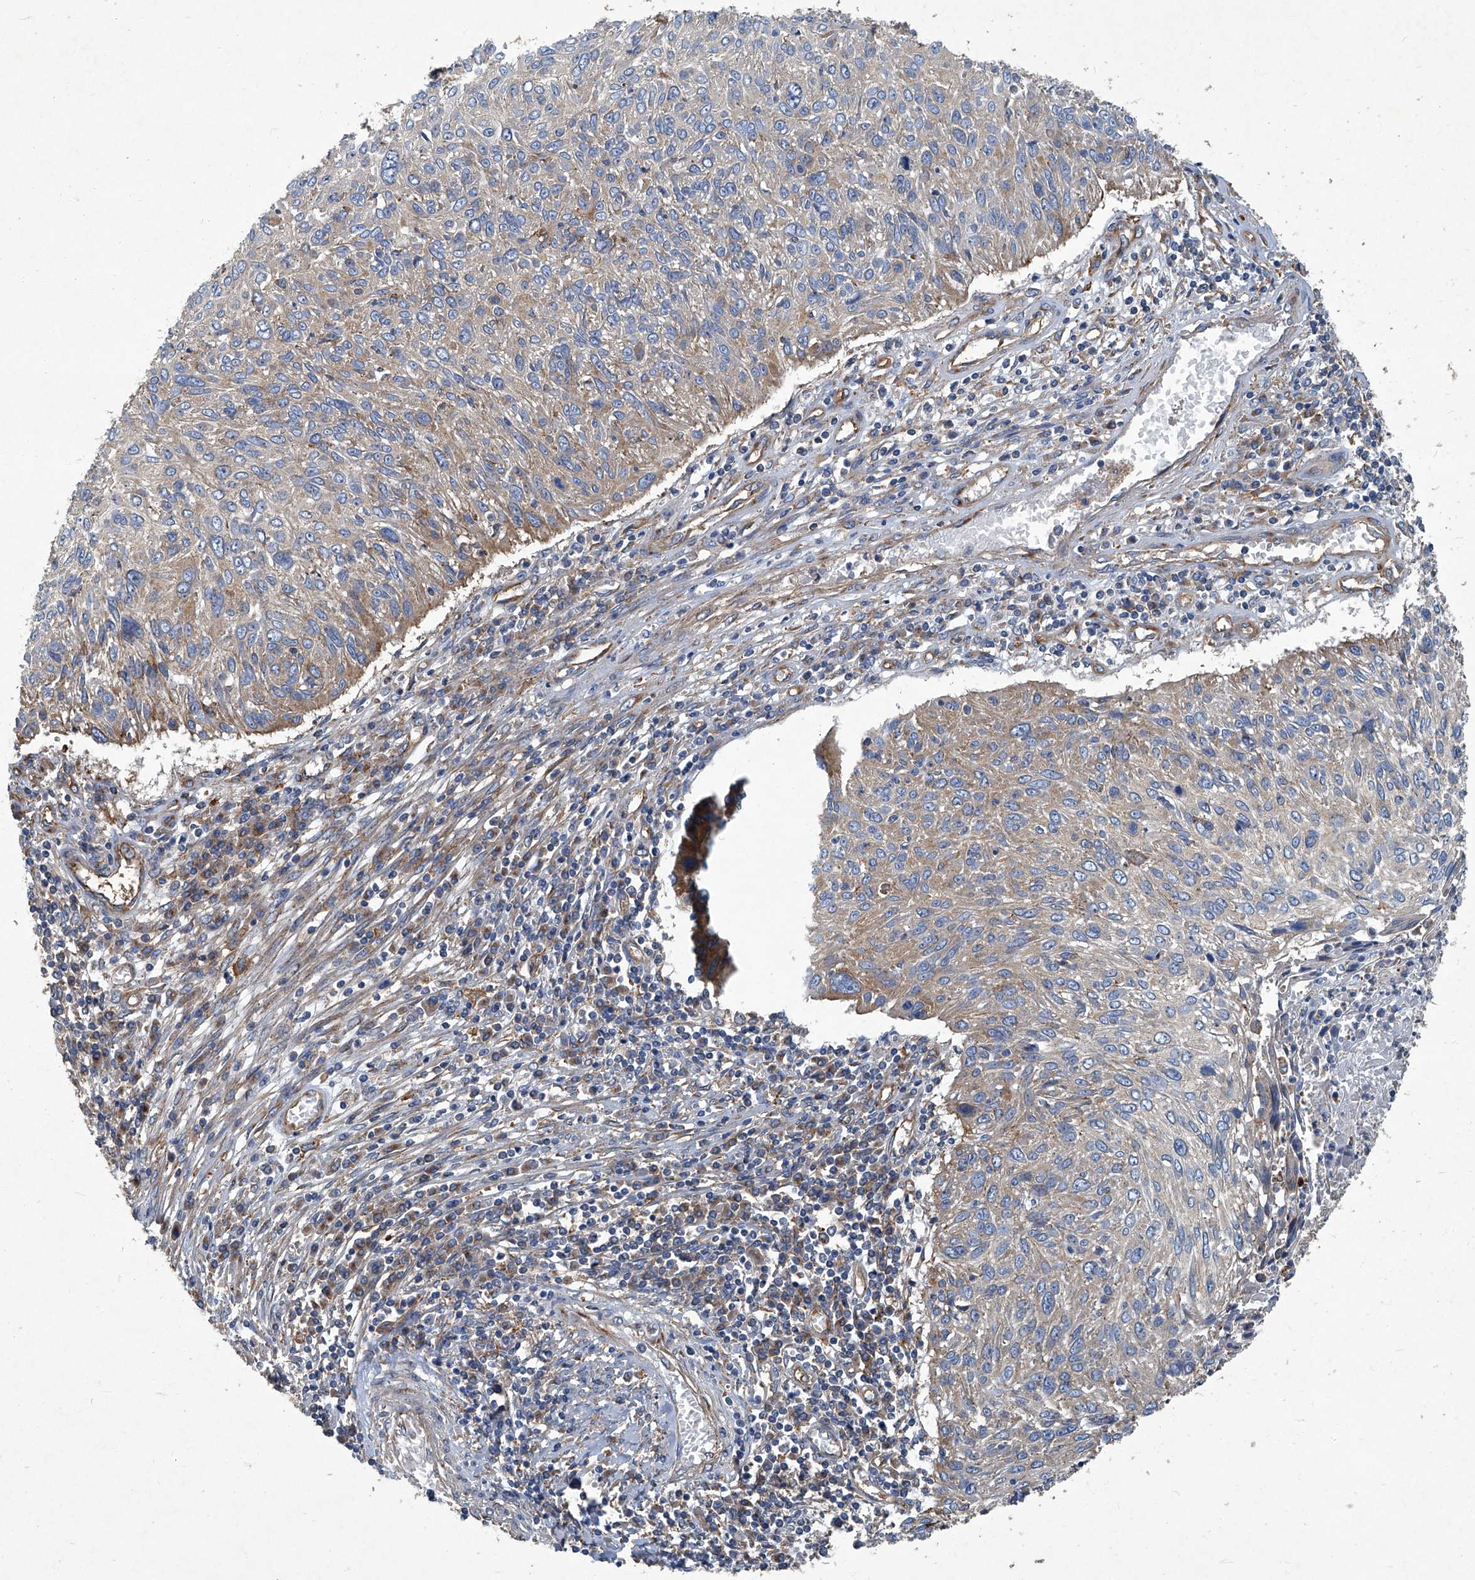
{"staining": {"intensity": "weak", "quantity": "25%-75%", "location": "cytoplasmic/membranous"}, "tissue": "cervical cancer", "cell_type": "Tumor cells", "image_type": "cancer", "snomed": [{"axis": "morphology", "description": "Squamous cell carcinoma, NOS"}, {"axis": "topography", "description": "Cervix"}], "caption": "Immunohistochemical staining of human cervical squamous cell carcinoma reveals weak cytoplasmic/membranous protein positivity in approximately 25%-75% of tumor cells.", "gene": "PIGH", "patient": {"sex": "female", "age": 51}}